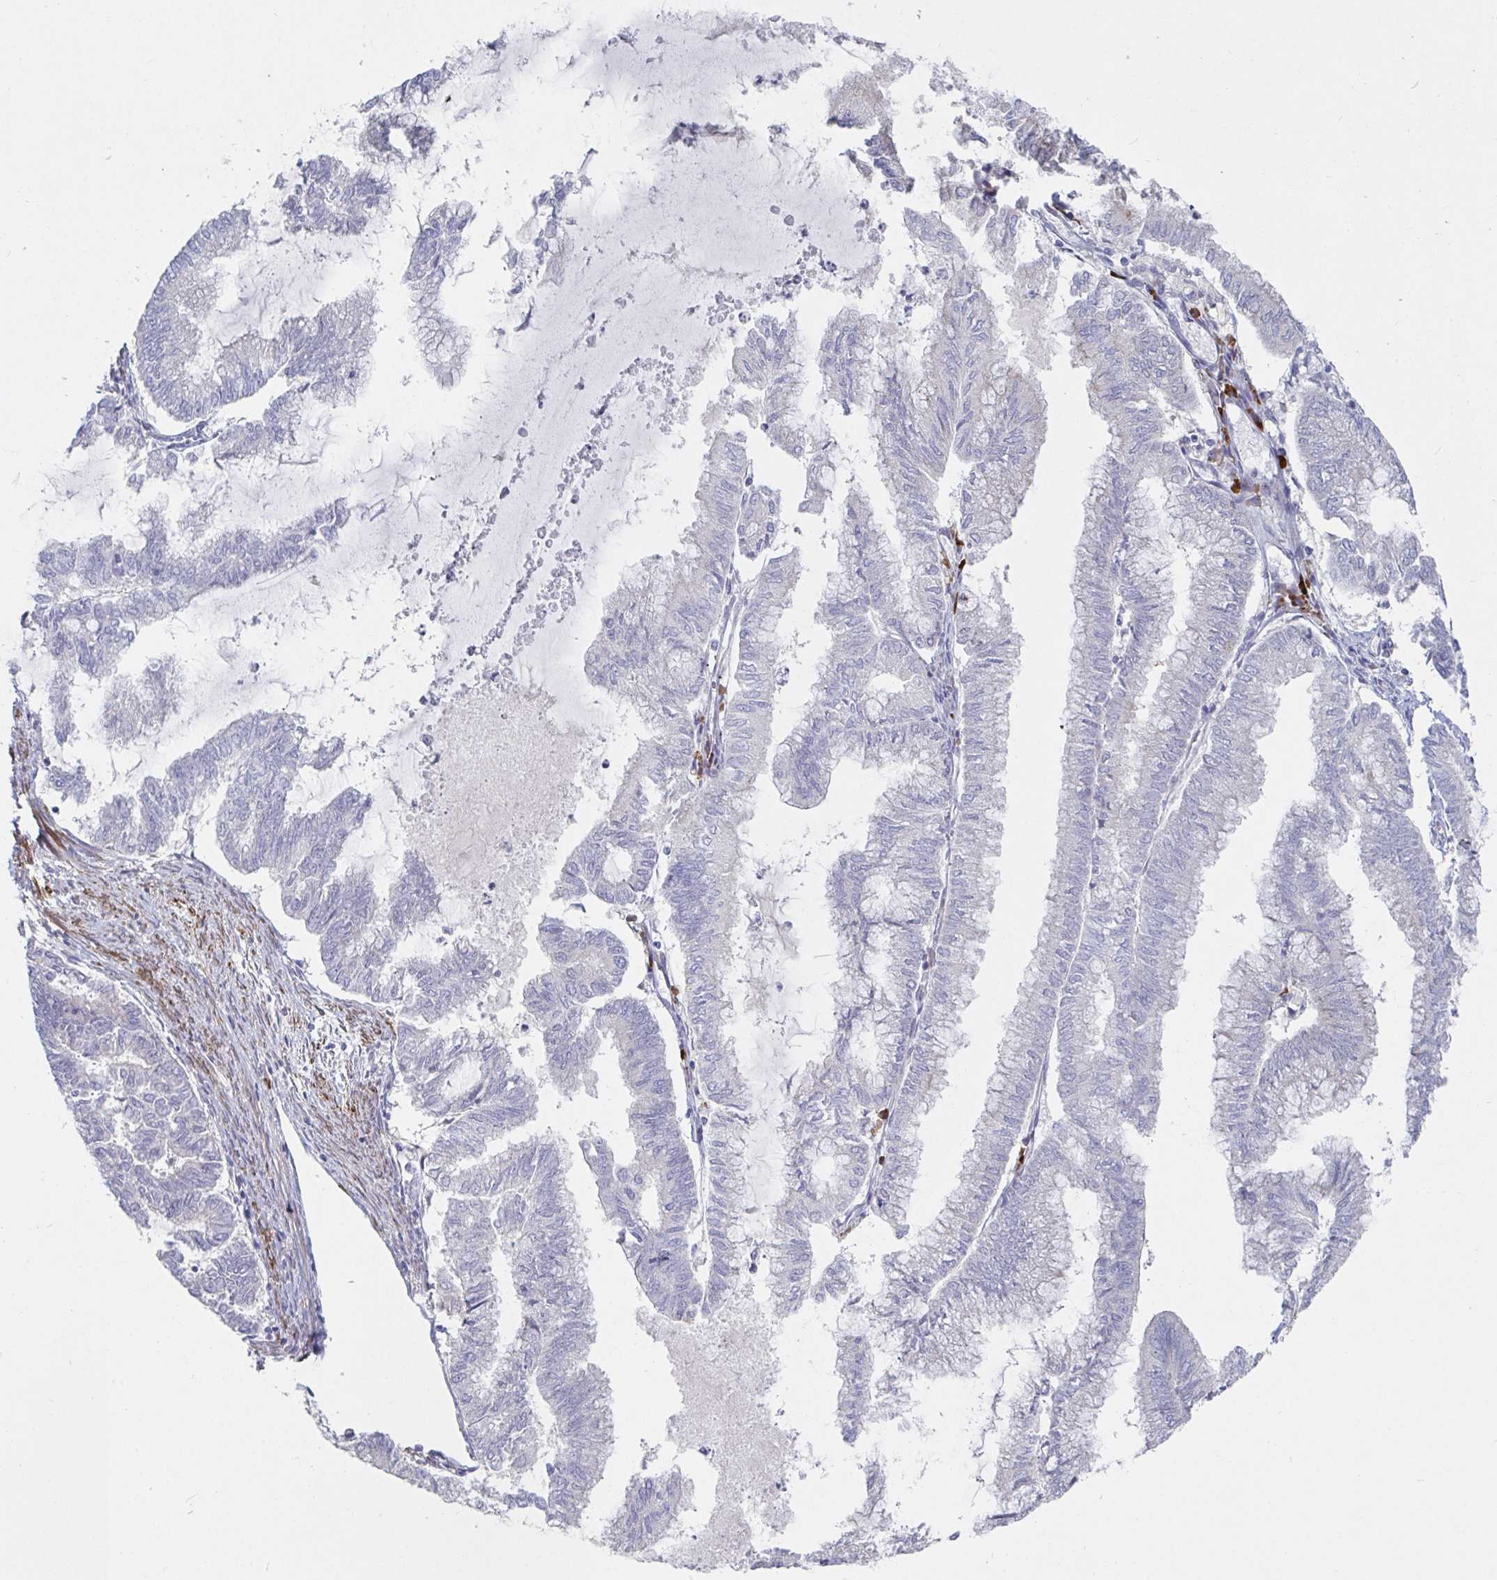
{"staining": {"intensity": "negative", "quantity": "none", "location": "none"}, "tissue": "endometrial cancer", "cell_type": "Tumor cells", "image_type": "cancer", "snomed": [{"axis": "morphology", "description": "Adenocarcinoma, NOS"}, {"axis": "topography", "description": "Endometrium"}], "caption": "Endometrial adenocarcinoma stained for a protein using immunohistochemistry demonstrates no expression tumor cells.", "gene": "SSH2", "patient": {"sex": "female", "age": 79}}